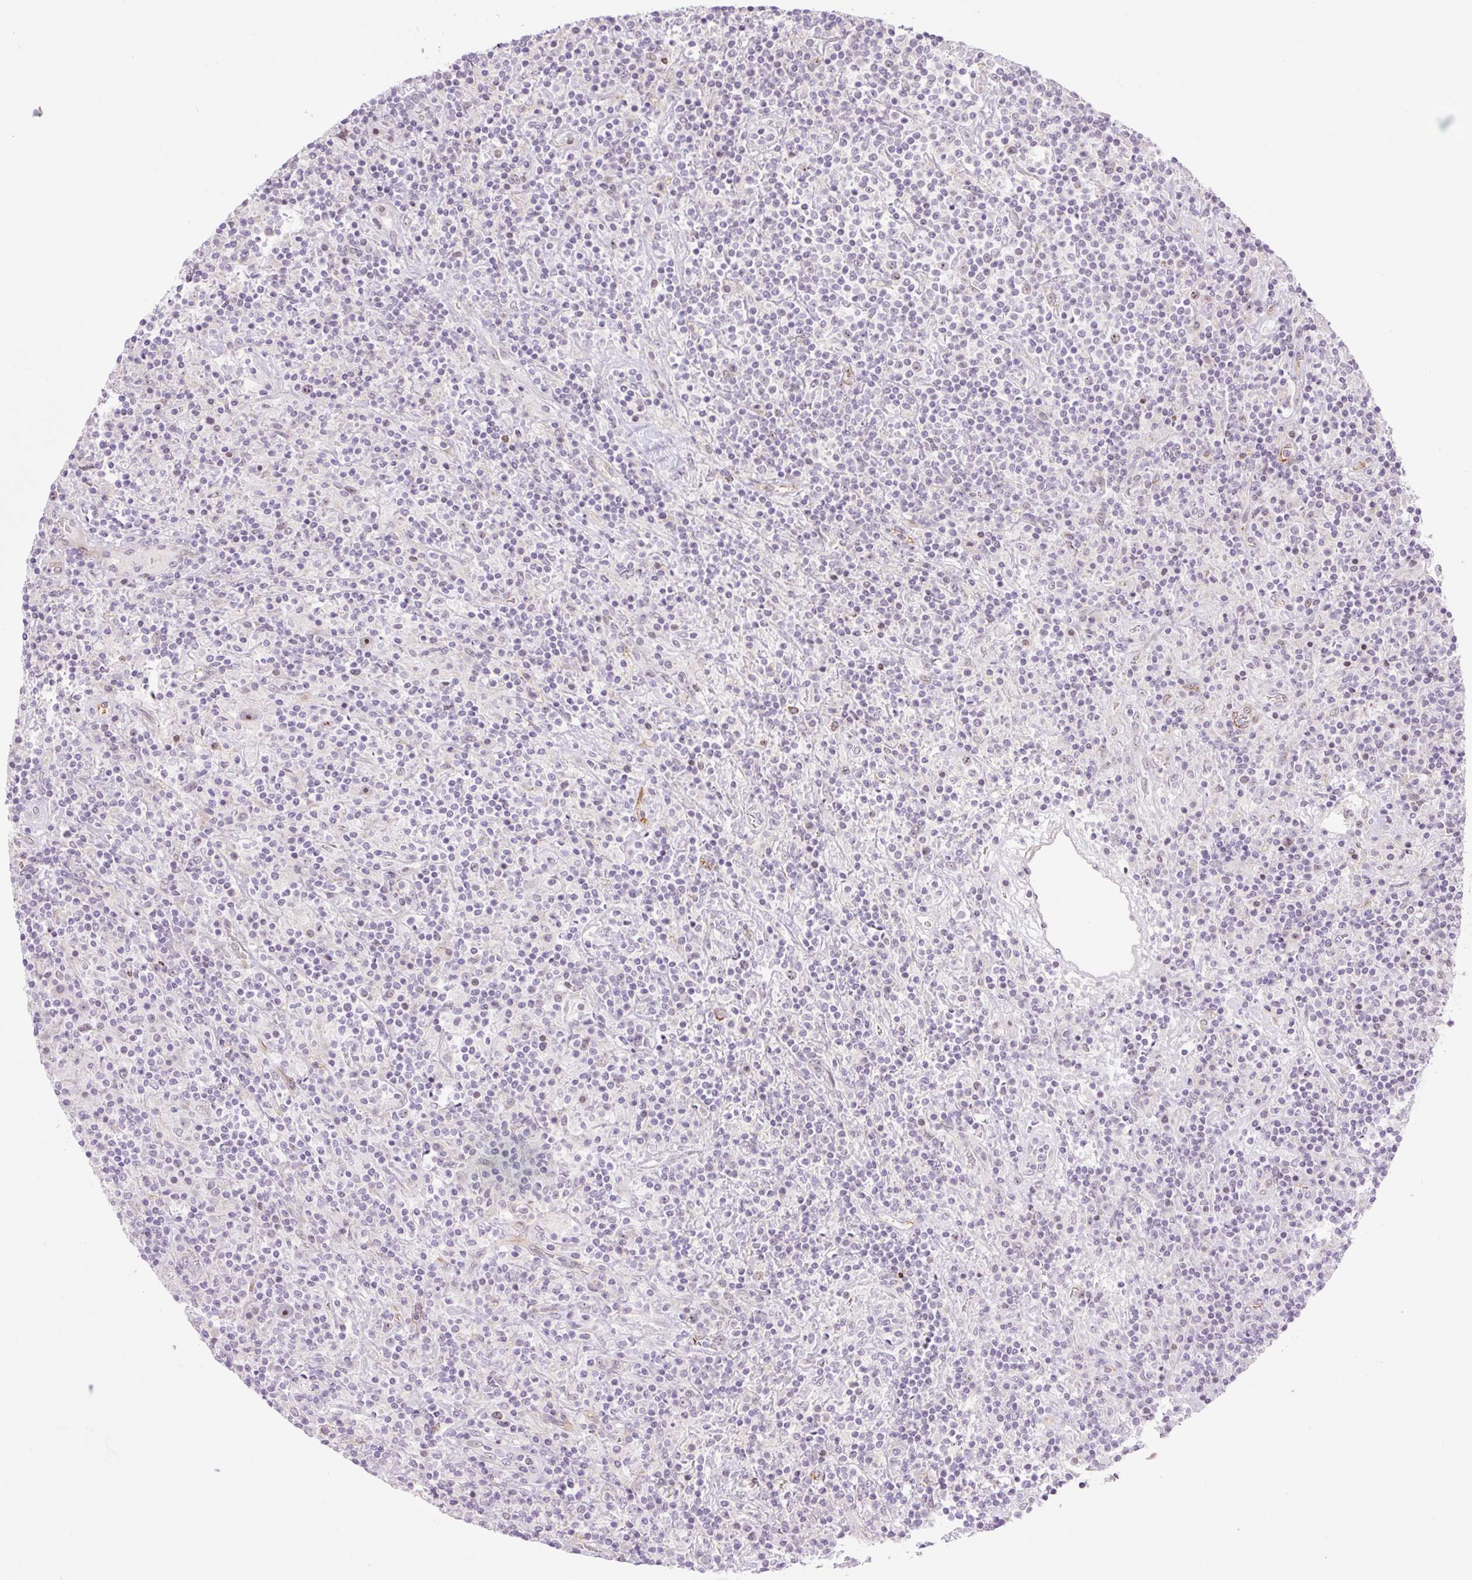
{"staining": {"intensity": "moderate", "quantity": "25%-75%", "location": "nuclear"}, "tissue": "lymphoma", "cell_type": "Tumor cells", "image_type": "cancer", "snomed": [{"axis": "morphology", "description": "Hodgkin's disease, NOS"}, {"axis": "topography", "description": "Lymph node"}], "caption": "A high-resolution photomicrograph shows immunohistochemistry (IHC) staining of Hodgkin's disease, which displays moderate nuclear staining in about 25%-75% of tumor cells.", "gene": "ZNF417", "patient": {"sex": "male", "age": 70}}